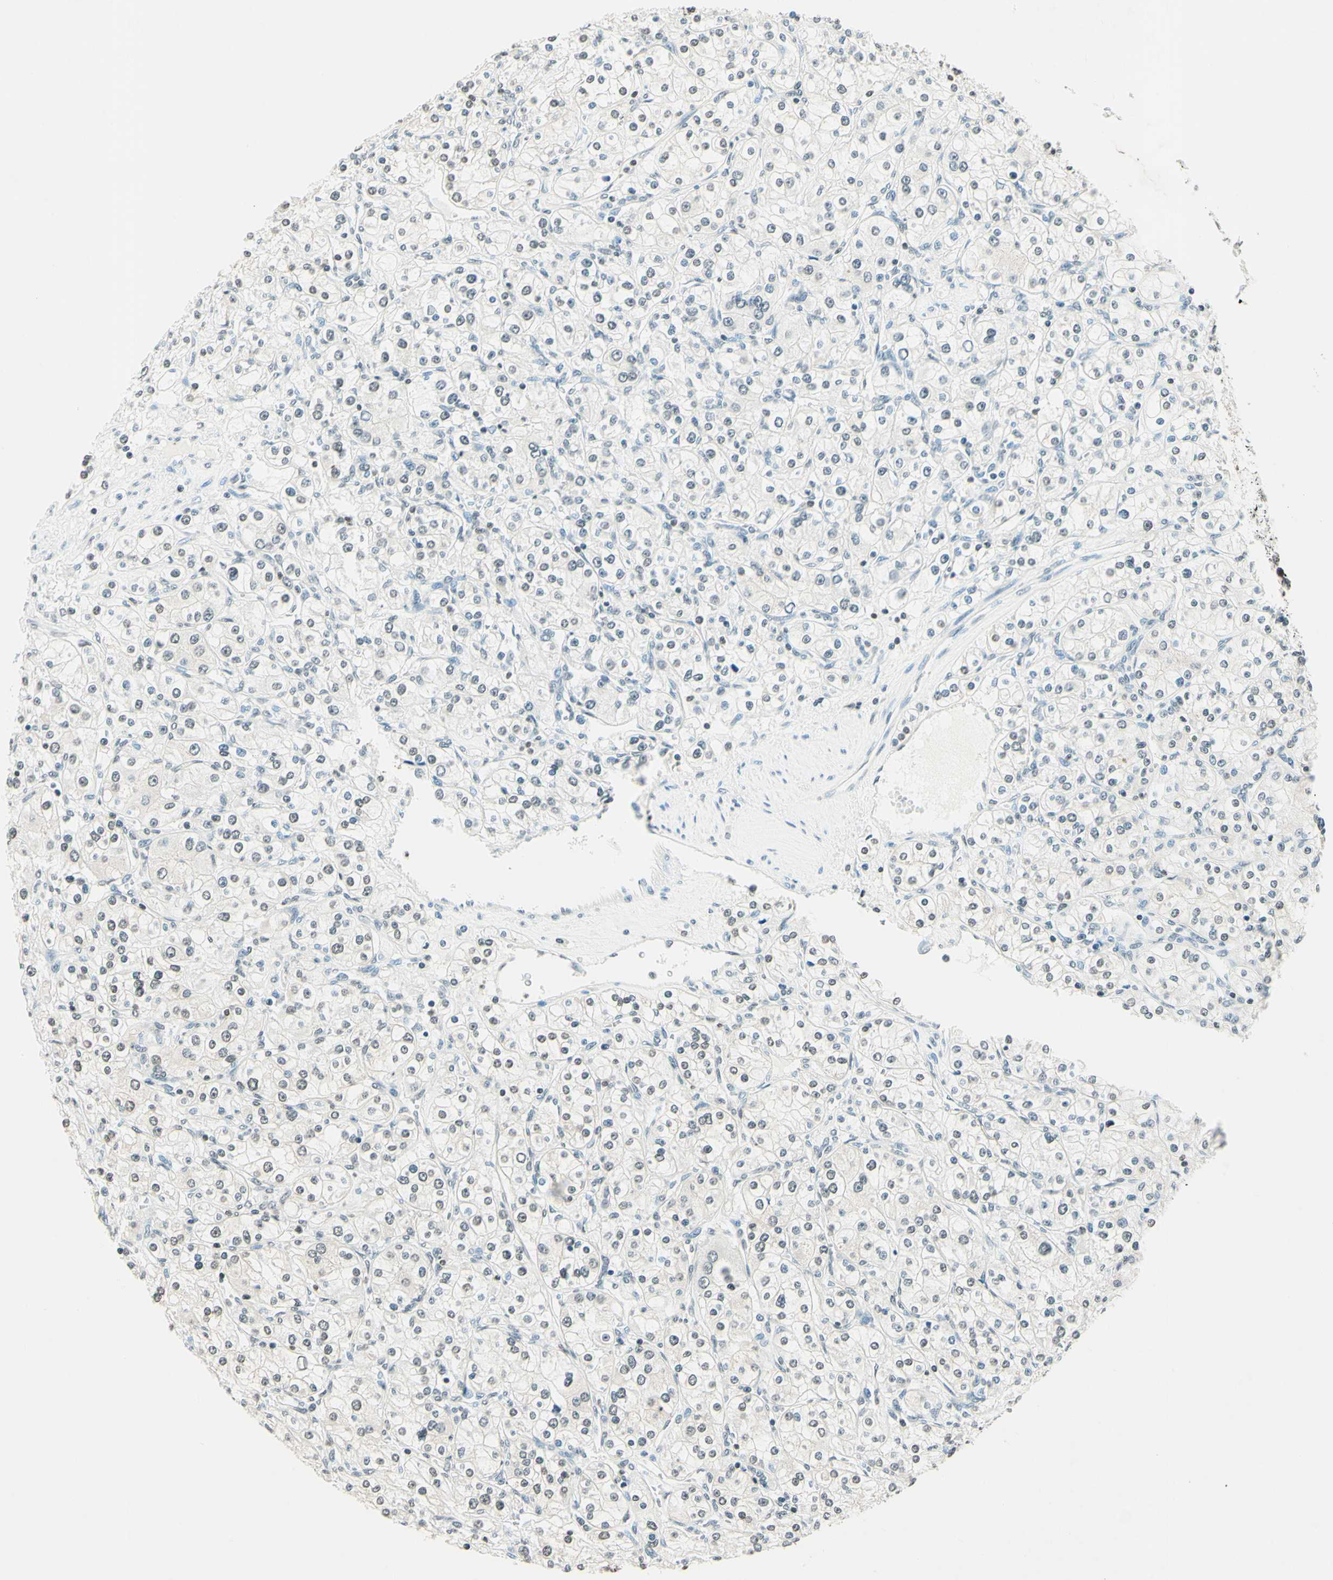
{"staining": {"intensity": "weak", "quantity": "<25%", "location": "nuclear"}, "tissue": "renal cancer", "cell_type": "Tumor cells", "image_type": "cancer", "snomed": [{"axis": "morphology", "description": "Adenocarcinoma, NOS"}, {"axis": "topography", "description": "Kidney"}], "caption": "IHC image of adenocarcinoma (renal) stained for a protein (brown), which displays no positivity in tumor cells.", "gene": "MSH2", "patient": {"sex": "male", "age": 77}}